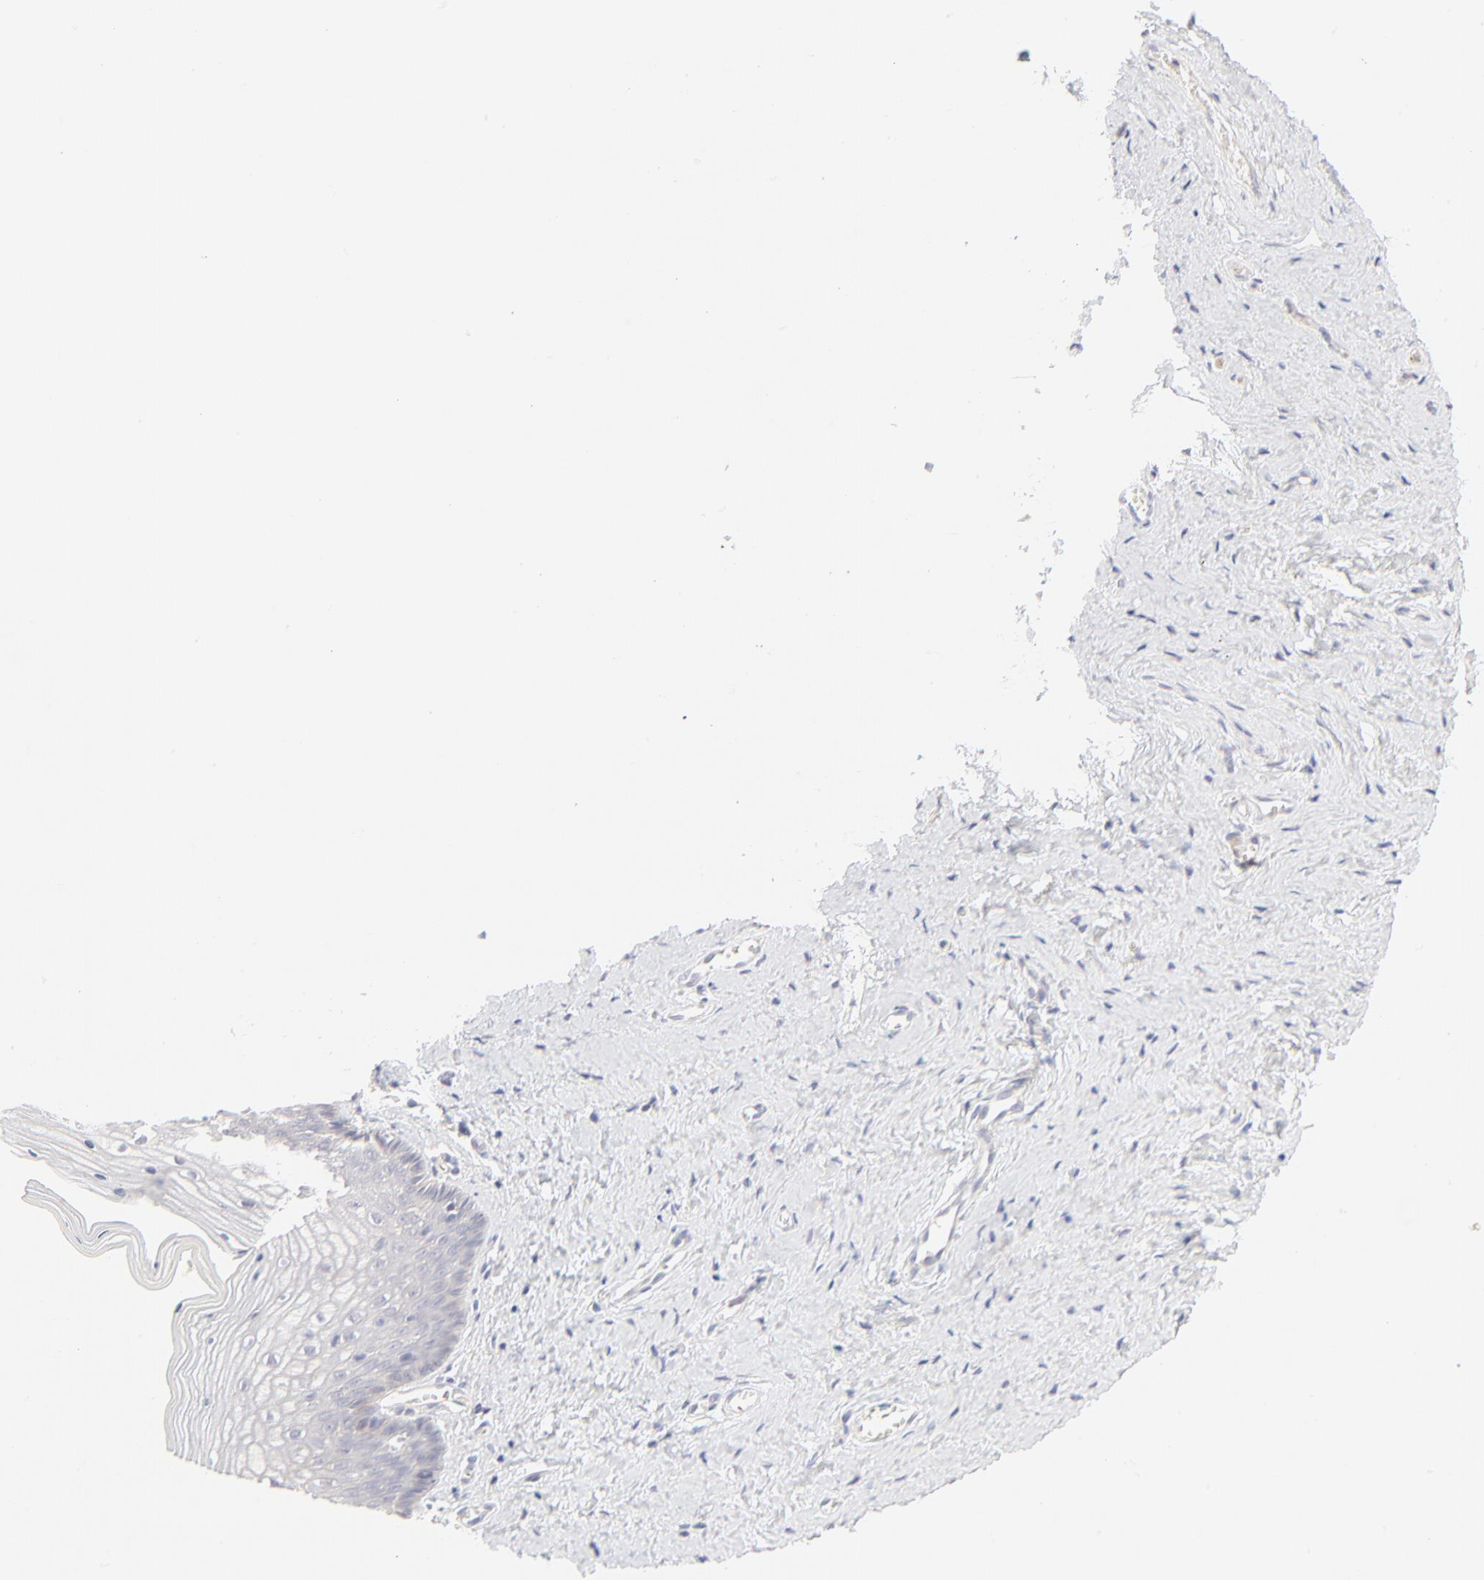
{"staining": {"intensity": "negative", "quantity": "none", "location": "none"}, "tissue": "vagina", "cell_type": "Squamous epithelial cells", "image_type": "normal", "snomed": [{"axis": "morphology", "description": "Normal tissue, NOS"}, {"axis": "topography", "description": "Vagina"}], "caption": "Immunohistochemistry (IHC) of benign human vagina displays no expression in squamous epithelial cells. (Brightfield microscopy of DAB (3,3'-diaminobenzidine) IHC at high magnification).", "gene": "NKX2", "patient": {"sex": "female", "age": 46}}